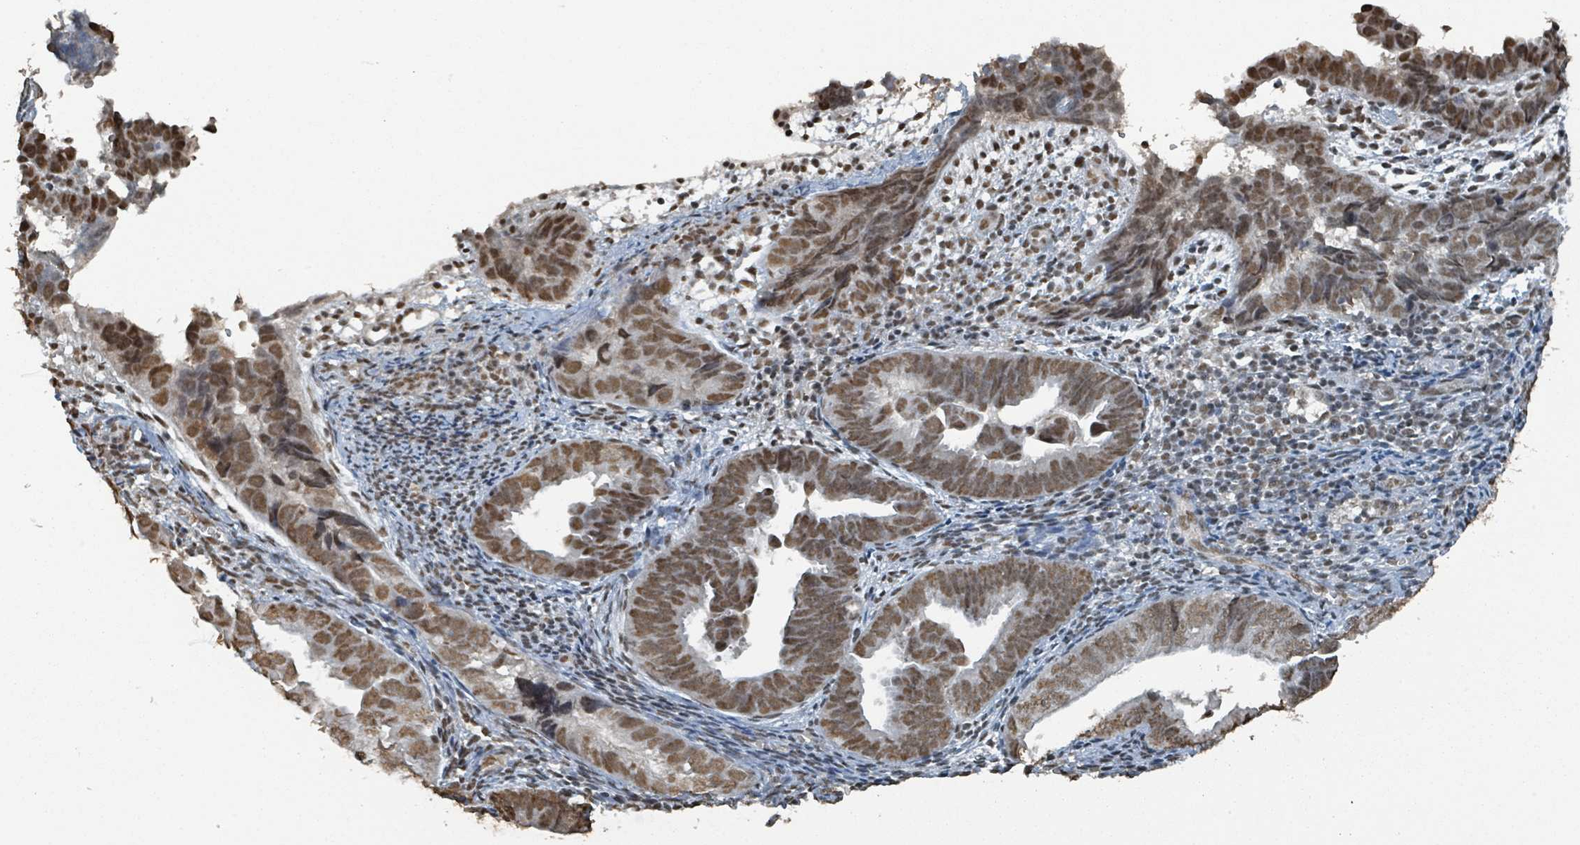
{"staining": {"intensity": "moderate", "quantity": ">75%", "location": "nuclear"}, "tissue": "endometrial cancer", "cell_type": "Tumor cells", "image_type": "cancer", "snomed": [{"axis": "morphology", "description": "Adenocarcinoma, NOS"}, {"axis": "topography", "description": "Endometrium"}], "caption": "Endometrial adenocarcinoma stained with immunohistochemistry (IHC) exhibits moderate nuclear expression in about >75% of tumor cells.", "gene": "PHIP", "patient": {"sex": "female", "age": 75}}